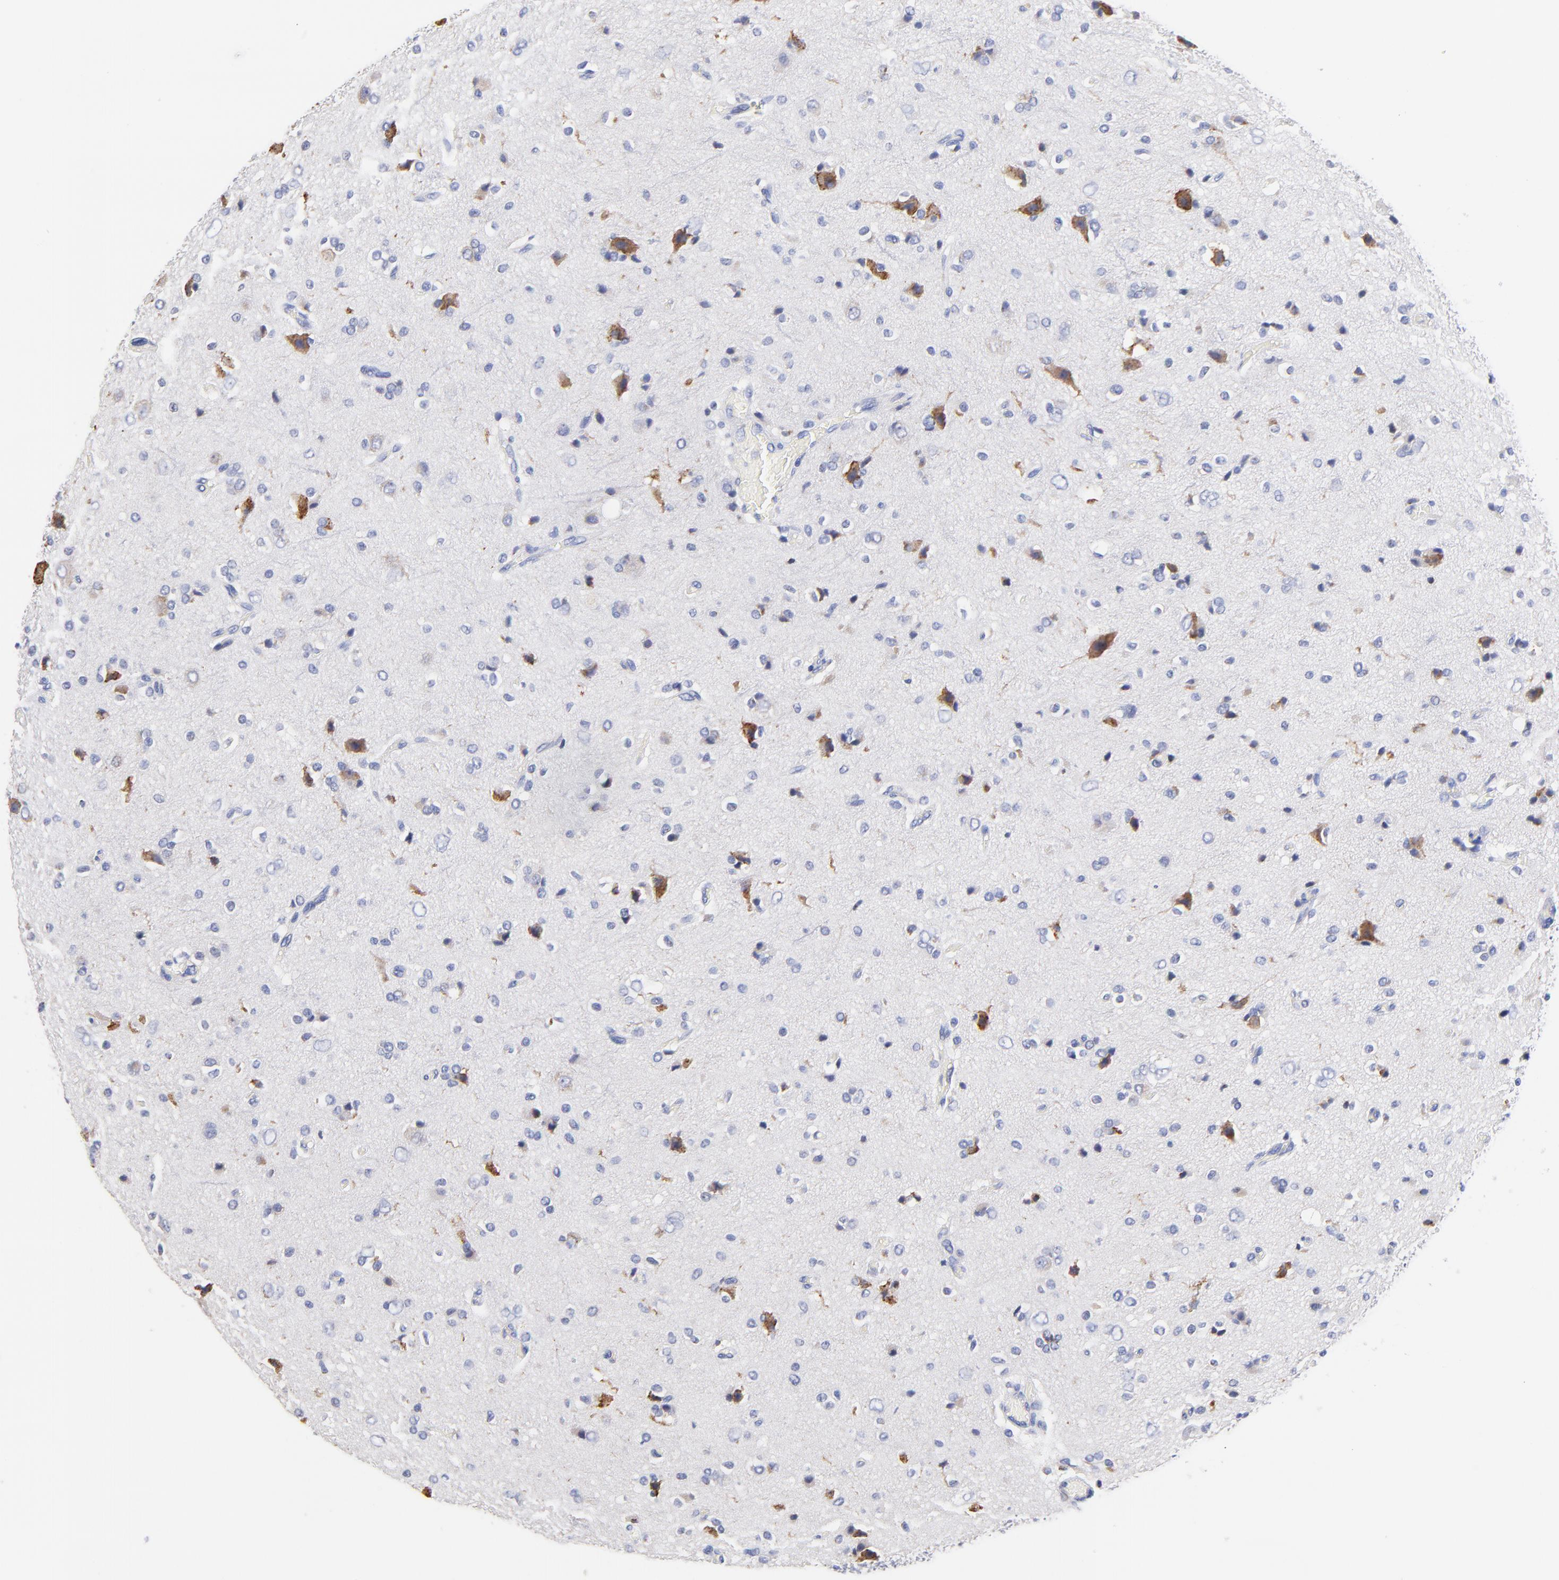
{"staining": {"intensity": "moderate", "quantity": "<25%", "location": "cytoplasmic/membranous"}, "tissue": "glioma", "cell_type": "Tumor cells", "image_type": "cancer", "snomed": [{"axis": "morphology", "description": "Glioma, malignant, High grade"}, {"axis": "topography", "description": "Brain"}], "caption": "Tumor cells display moderate cytoplasmic/membranous positivity in about <25% of cells in high-grade glioma (malignant). (Brightfield microscopy of DAB IHC at high magnification).", "gene": "LAX1", "patient": {"sex": "male", "age": 47}}